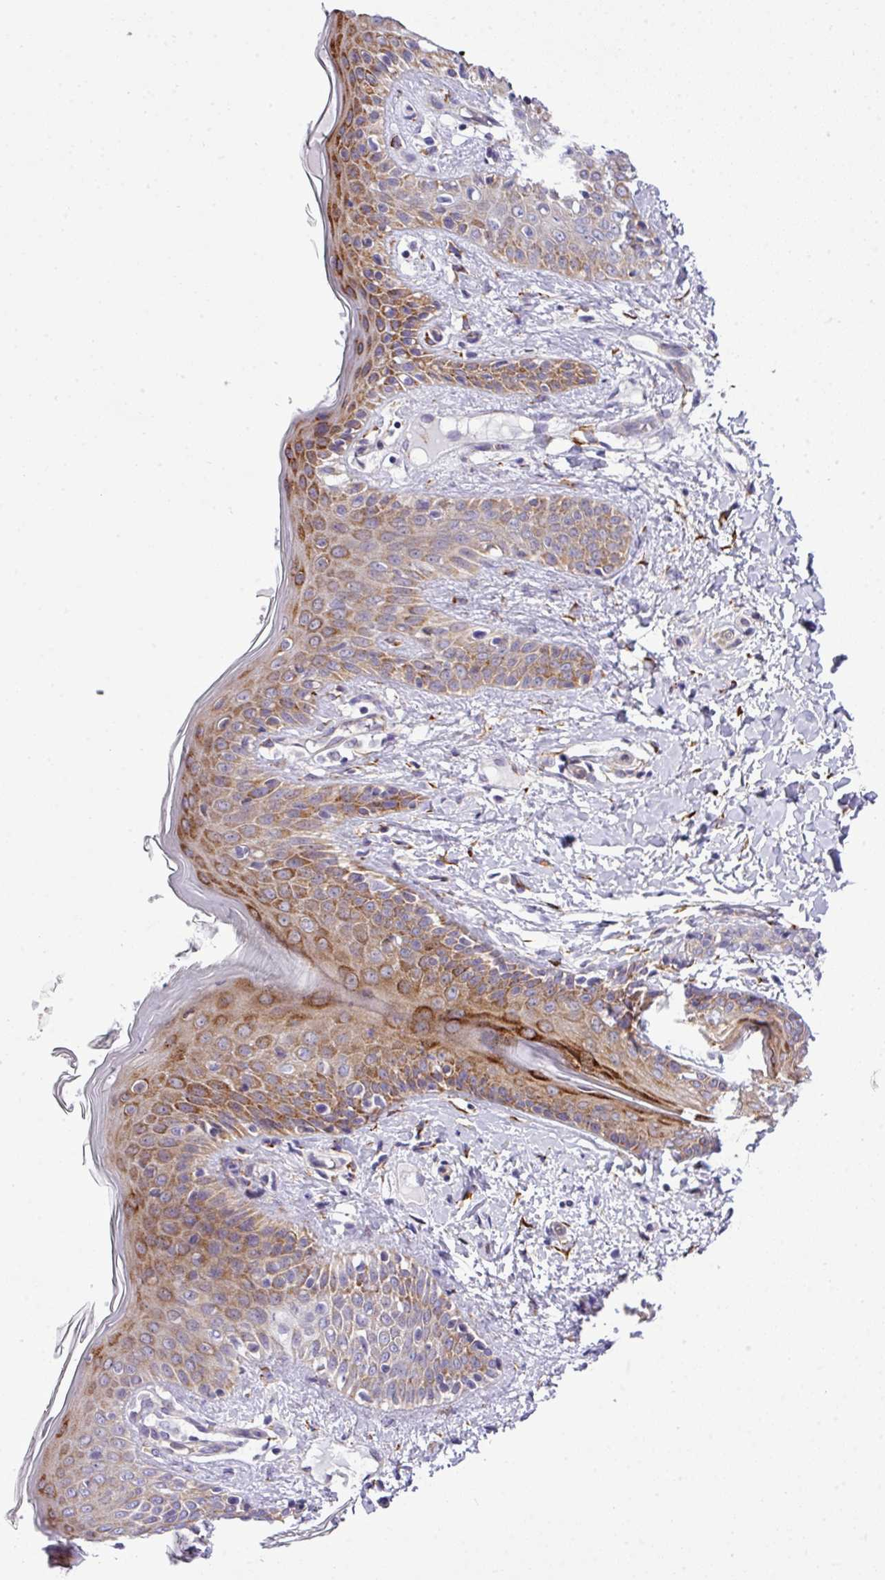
{"staining": {"intensity": "strong", "quantity": "<25%", "location": "cytoplasmic/membranous"}, "tissue": "skin", "cell_type": "Fibroblasts", "image_type": "normal", "snomed": [{"axis": "morphology", "description": "Normal tissue, NOS"}, {"axis": "topography", "description": "Skin"}], "caption": "Protein expression by immunohistochemistry reveals strong cytoplasmic/membranous expression in approximately <25% of fibroblasts in unremarkable skin. The staining was performed using DAB (3,3'-diaminobenzidine) to visualize the protein expression in brown, while the nuclei were stained in blue with hematoxylin (Magnification: 20x).", "gene": "CFAP97", "patient": {"sex": "male", "age": 16}}